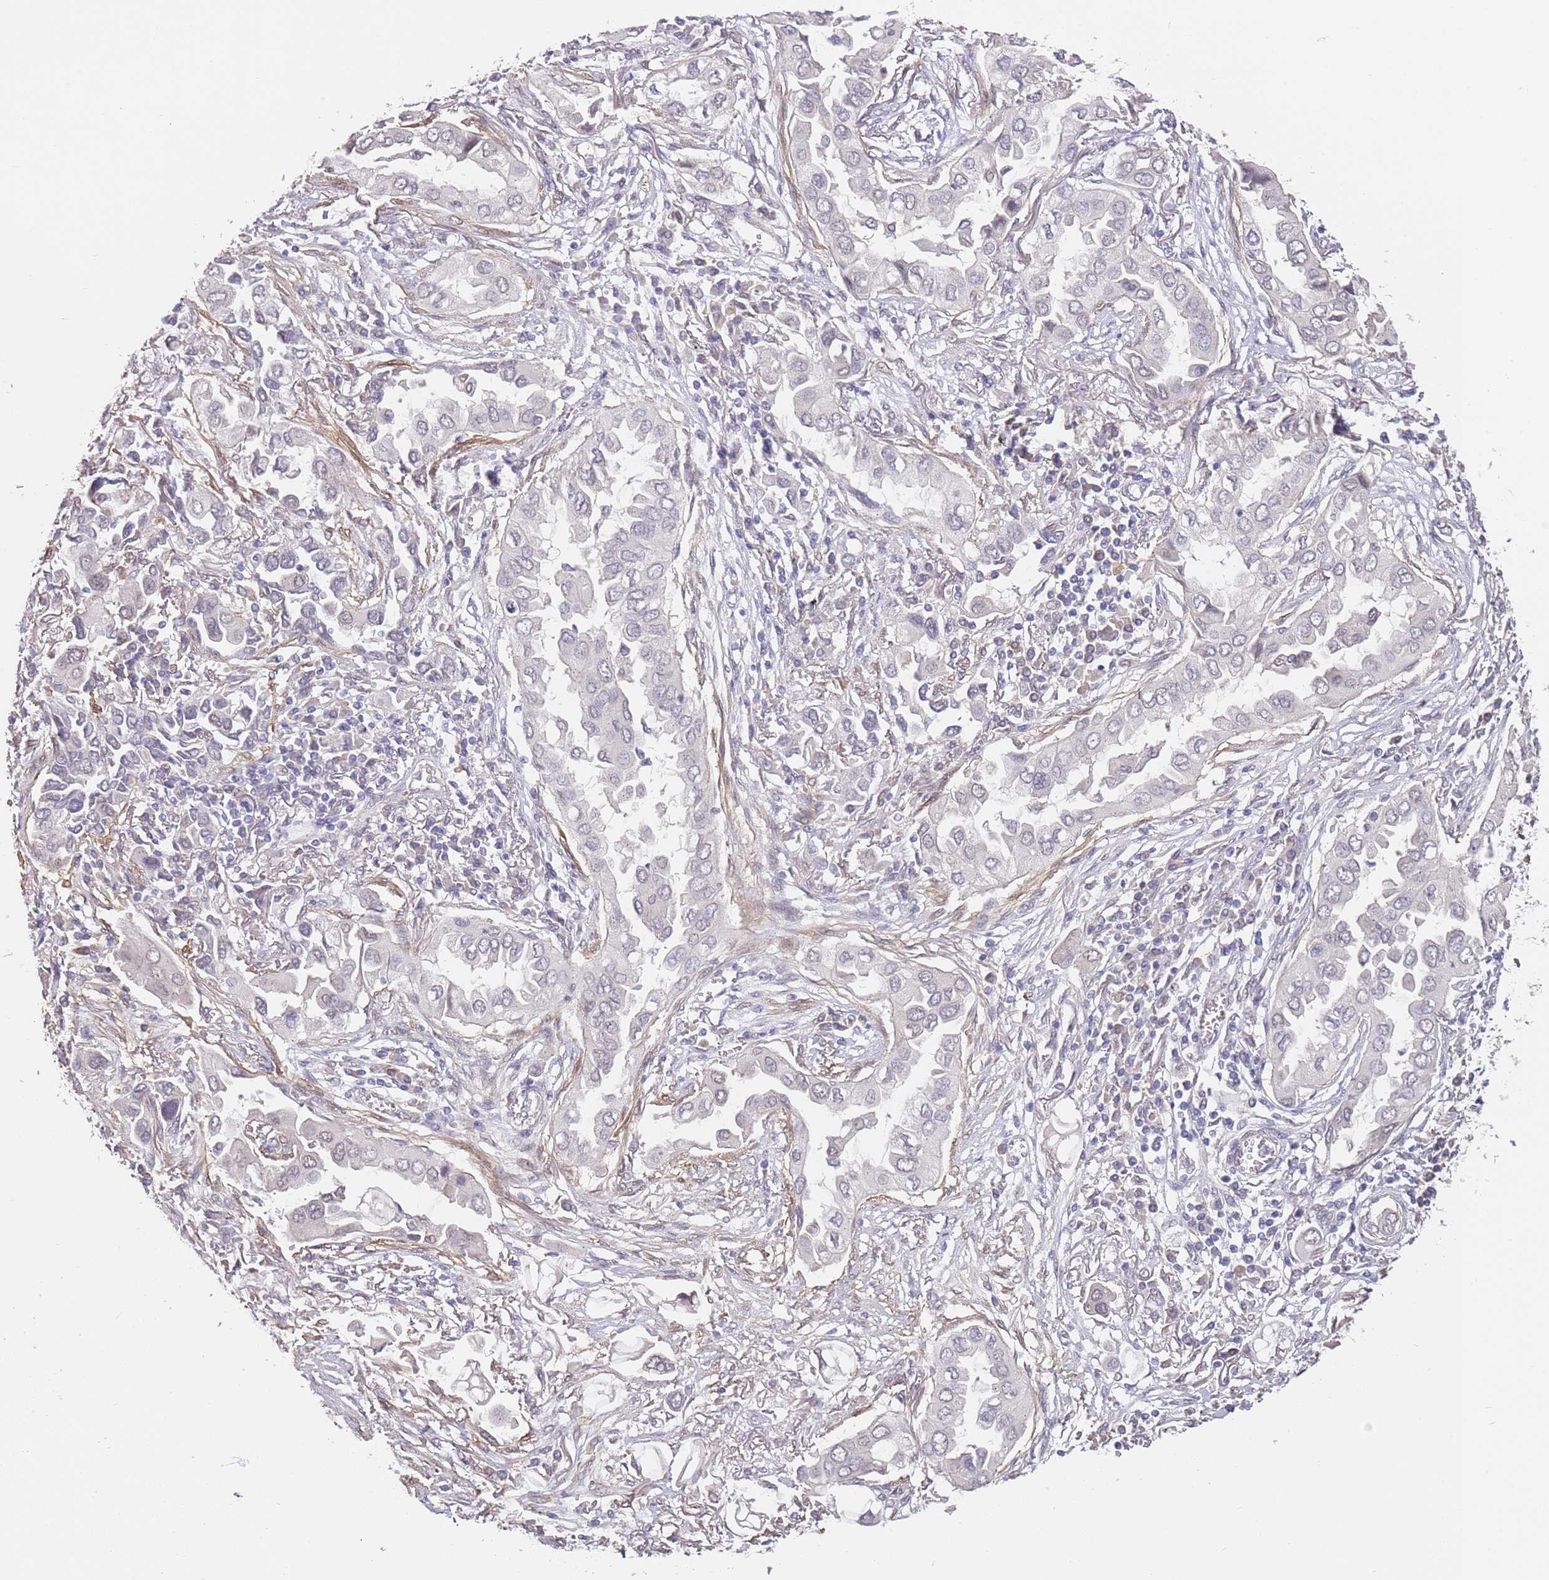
{"staining": {"intensity": "negative", "quantity": "none", "location": "none"}, "tissue": "lung cancer", "cell_type": "Tumor cells", "image_type": "cancer", "snomed": [{"axis": "morphology", "description": "Adenocarcinoma, NOS"}, {"axis": "topography", "description": "Lung"}], "caption": "Tumor cells are negative for brown protein staining in lung adenocarcinoma.", "gene": "WDR93", "patient": {"sex": "female", "age": 76}}